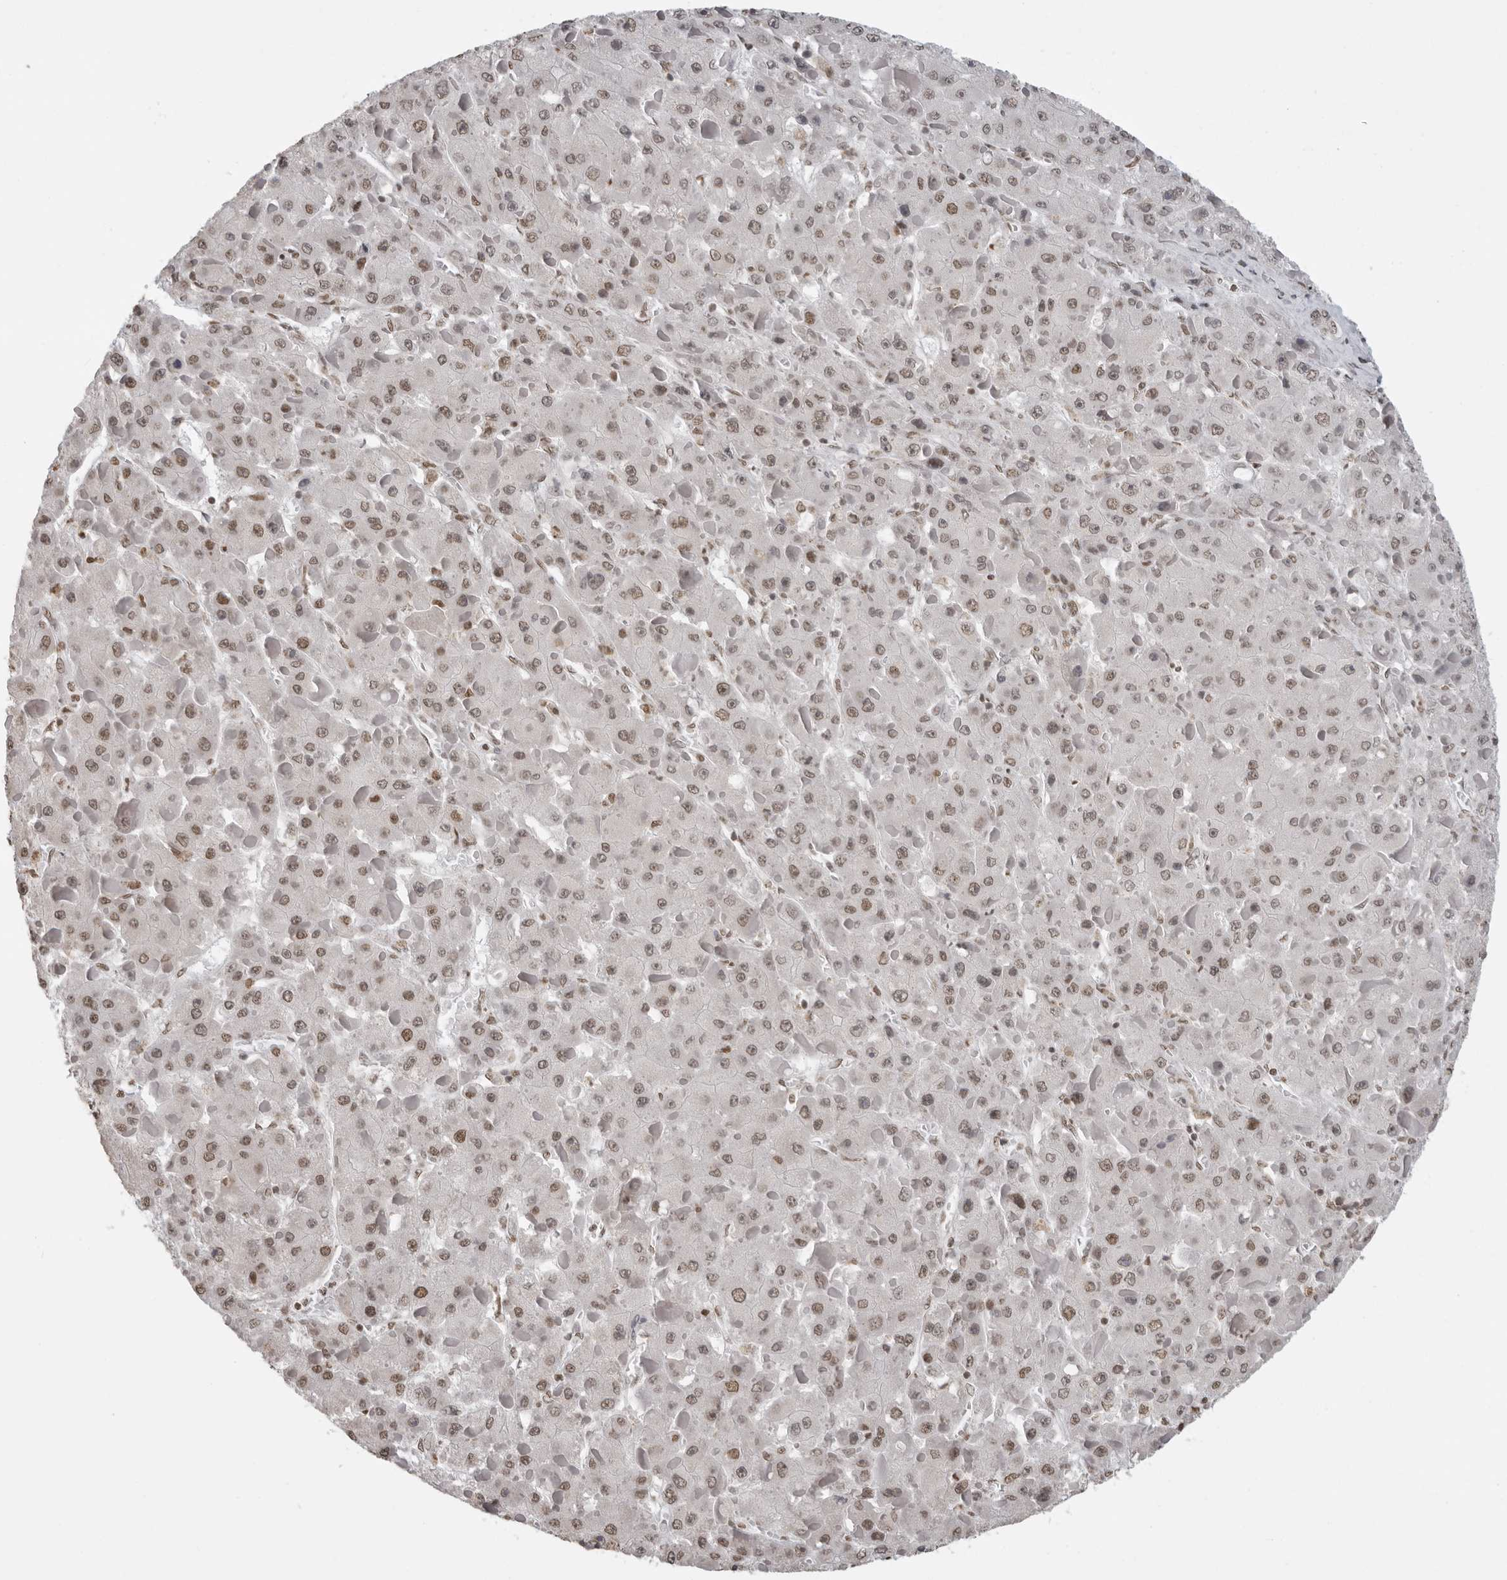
{"staining": {"intensity": "moderate", "quantity": ">75%", "location": "nuclear"}, "tissue": "liver cancer", "cell_type": "Tumor cells", "image_type": "cancer", "snomed": [{"axis": "morphology", "description": "Carcinoma, Hepatocellular, NOS"}, {"axis": "topography", "description": "Liver"}], "caption": "This is a micrograph of immunohistochemistry (IHC) staining of liver hepatocellular carcinoma, which shows moderate expression in the nuclear of tumor cells.", "gene": "RPA2", "patient": {"sex": "female", "age": 73}}